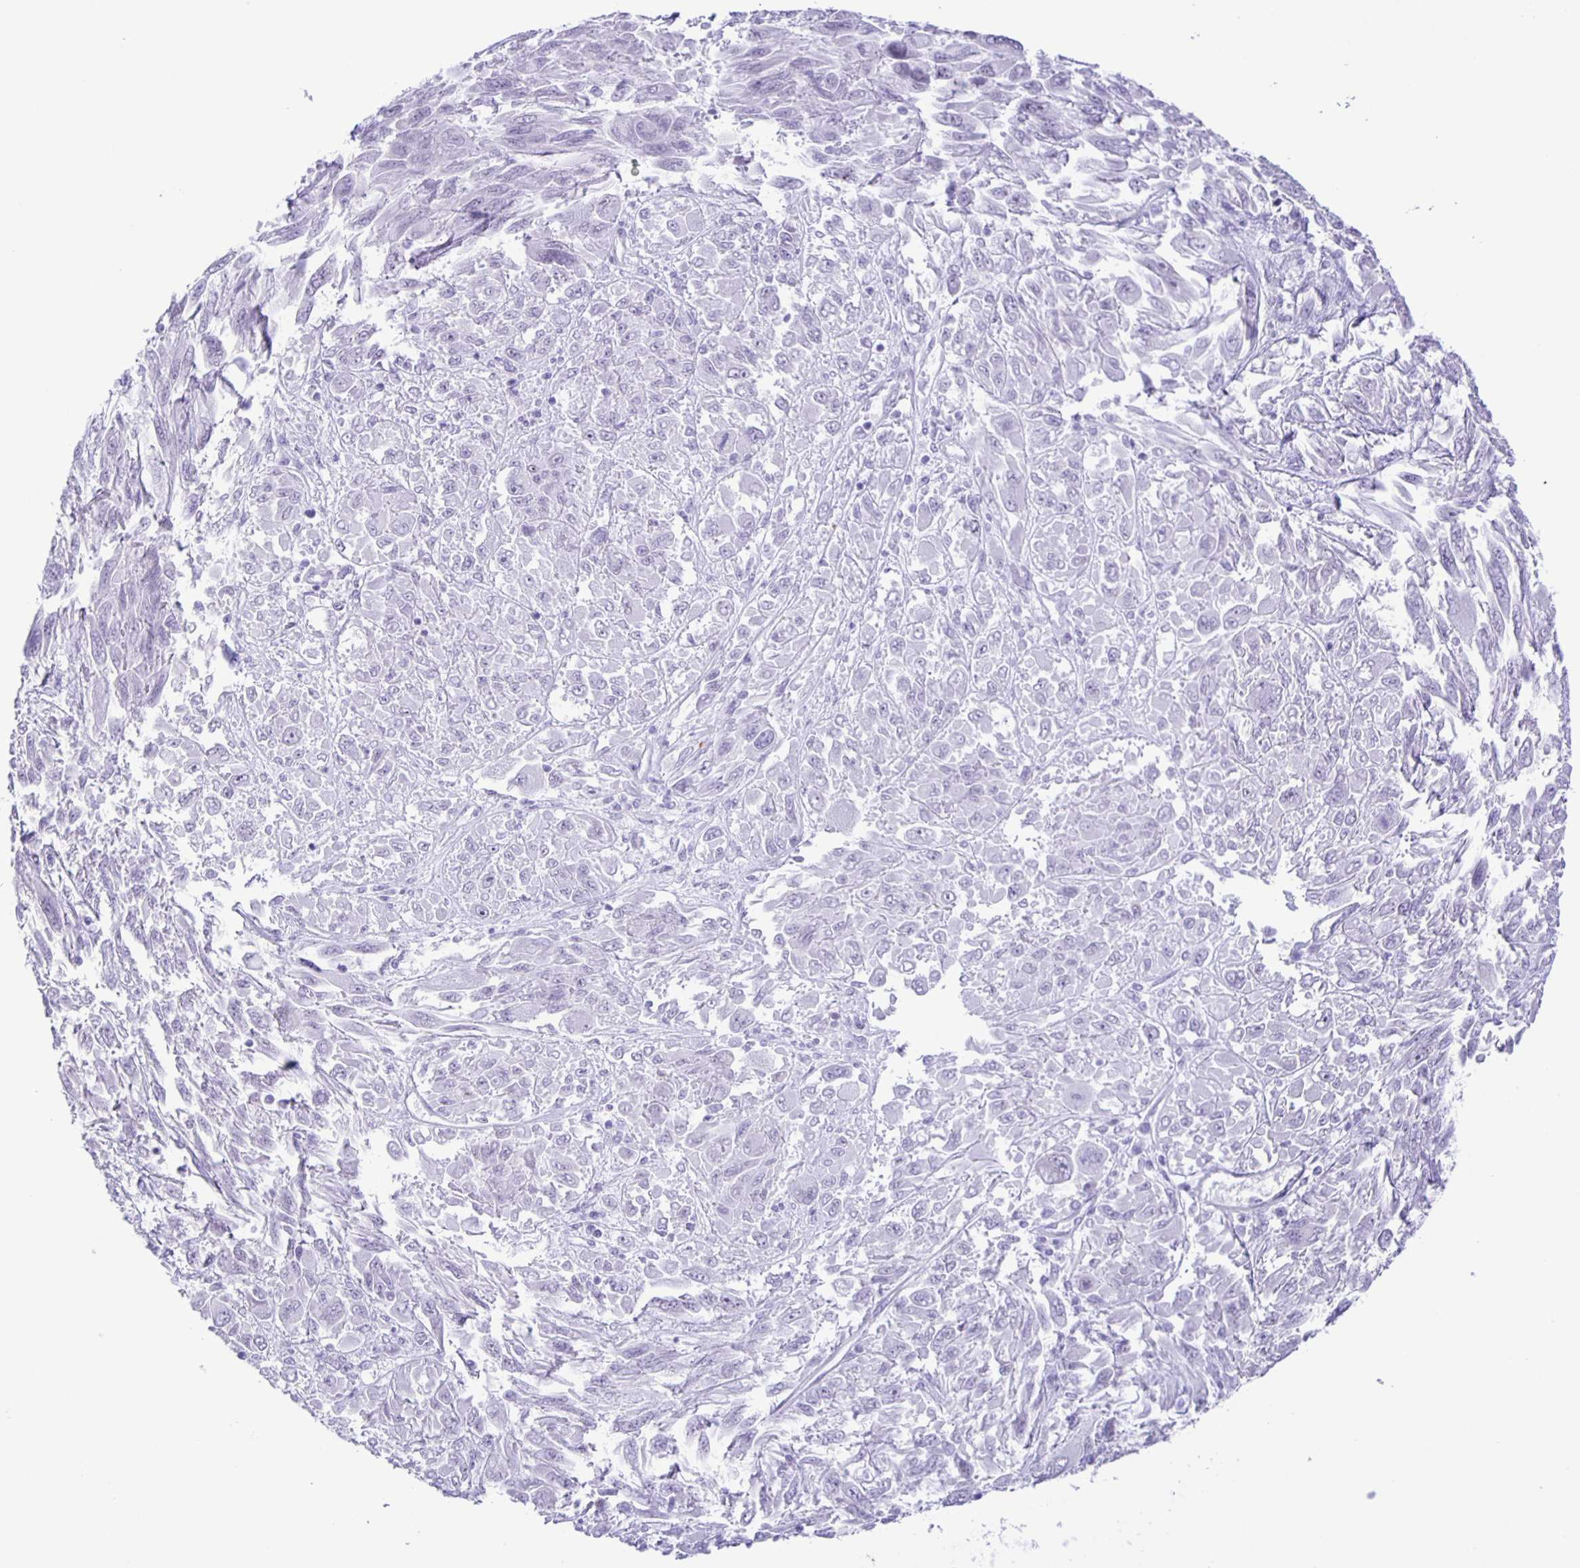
{"staining": {"intensity": "negative", "quantity": "none", "location": "none"}, "tissue": "melanoma", "cell_type": "Tumor cells", "image_type": "cancer", "snomed": [{"axis": "morphology", "description": "Malignant melanoma, NOS"}, {"axis": "topography", "description": "Skin"}], "caption": "A high-resolution micrograph shows IHC staining of malignant melanoma, which displays no significant expression in tumor cells. (DAB (3,3'-diaminobenzidine) immunohistochemistry (IHC) with hematoxylin counter stain).", "gene": "EZHIP", "patient": {"sex": "female", "age": 91}}